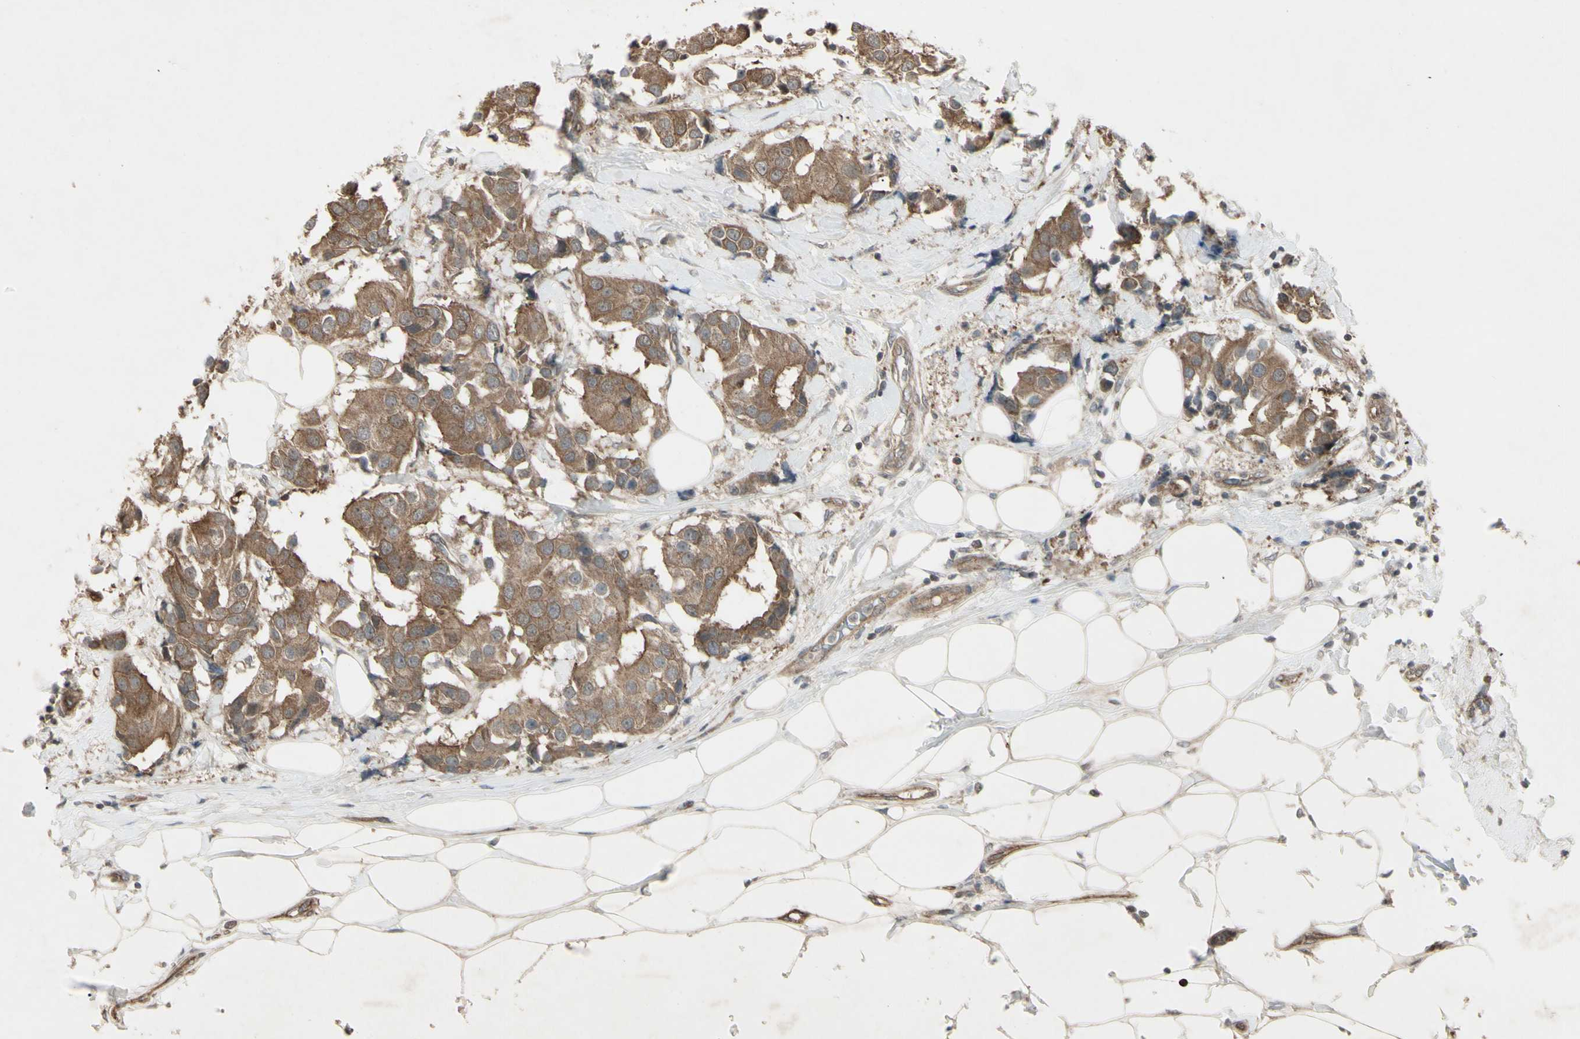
{"staining": {"intensity": "moderate", "quantity": ">75%", "location": "cytoplasmic/membranous"}, "tissue": "breast cancer", "cell_type": "Tumor cells", "image_type": "cancer", "snomed": [{"axis": "morphology", "description": "Normal tissue, NOS"}, {"axis": "morphology", "description": "Duct carcinoma"}, {"axis": "topography", "description": "Breast"}], "caption": "A high-resolution histopathology image shows immunohistochemistry (IHC) staining of breast cancer (invasive ductal carcinoma), which exhibits moderate cytoplasmic/membranous staining in approximately >75% of tumor cells.", "gene": "JAG1", "patient": {"sex": "female", "age": 39}}